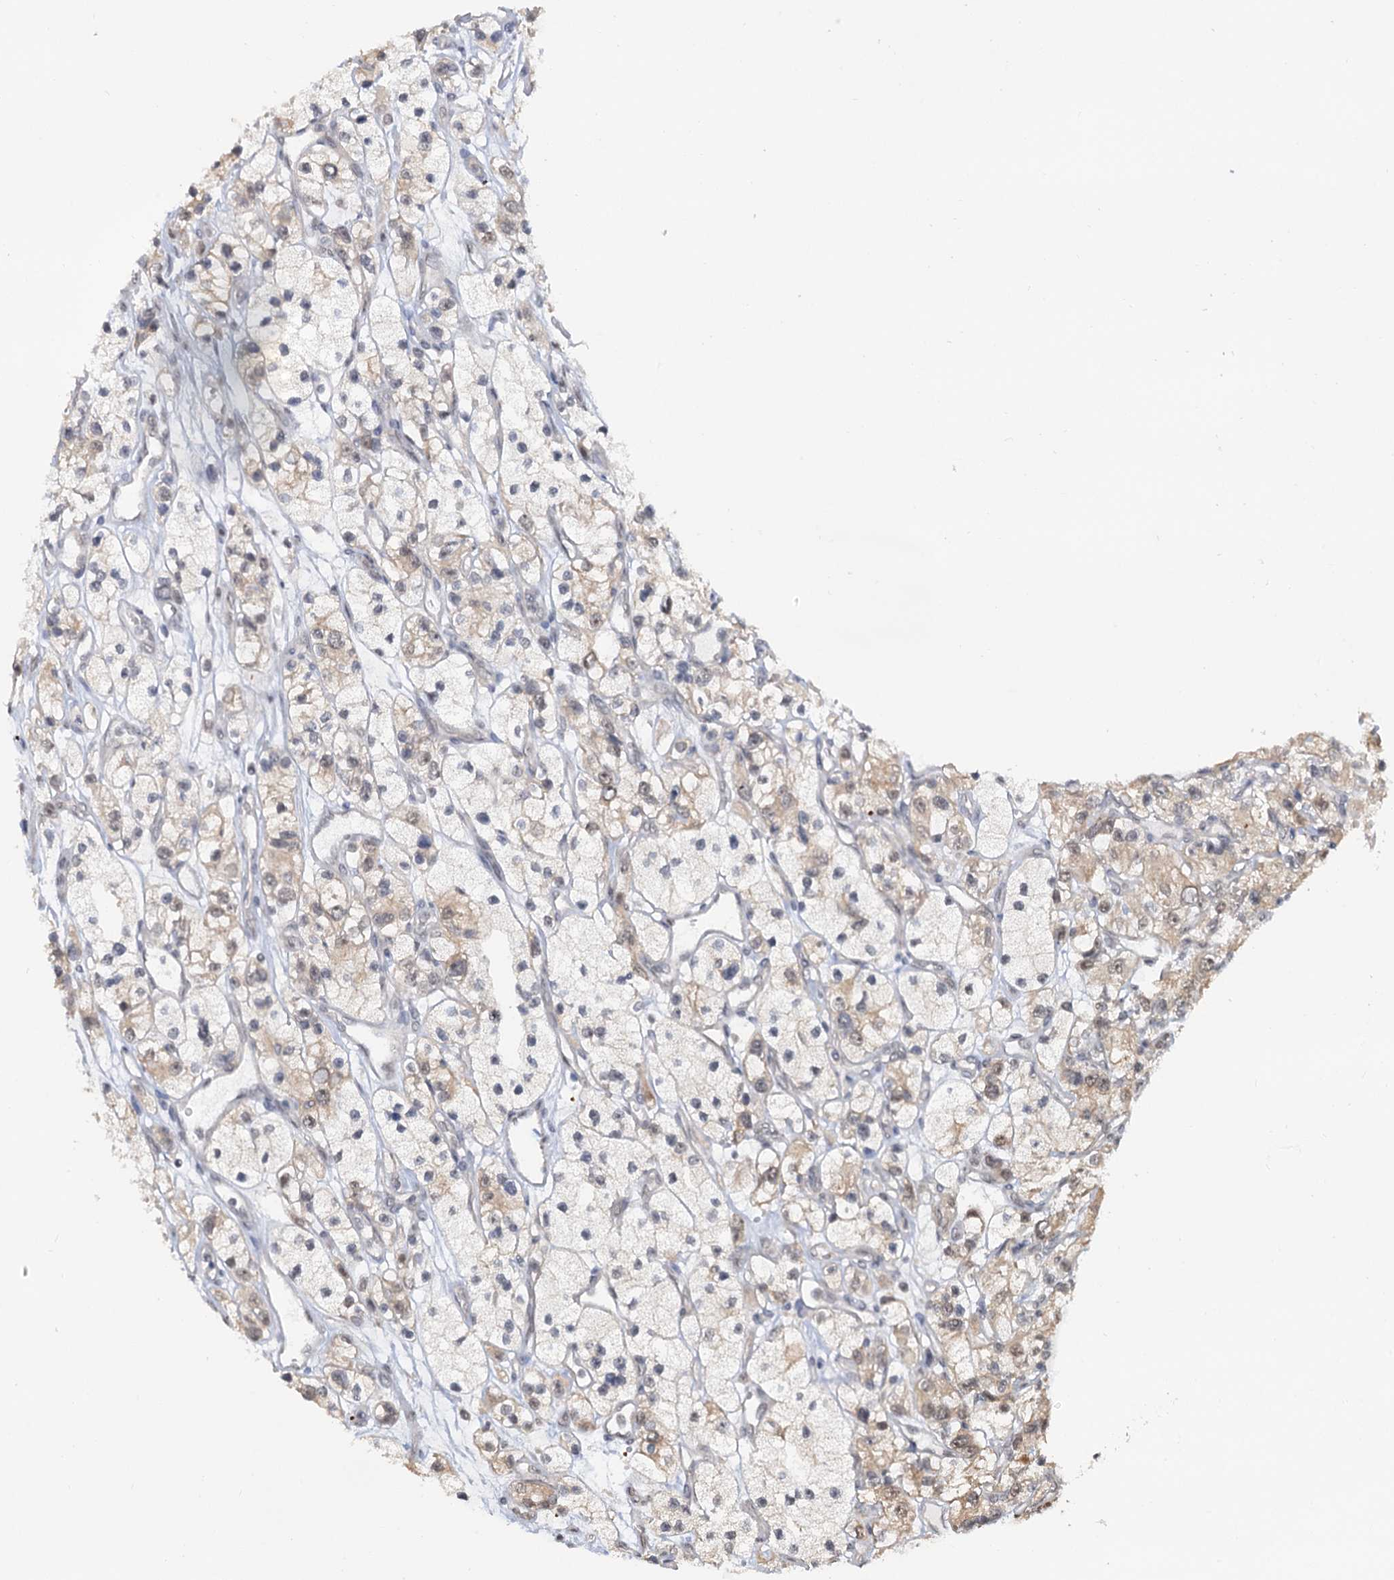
{"staining": {"intensity": "weak", "quantity": "25%-75%", "location": "cytoplasmic/membranous,nuclear"}, "tissue": "renal cancer", "cell_type": "Tumor cells", "image_type": "cancer", "snomed": [{"axis": "morphology", "description": "Adenocarcinoma, NOS"}, {"axis": "topography", "description": "Kidney"}], "caption": "This photomicrograph reveals IHC staining of human adenocarcinoma (renal), with low weak cytoplasmic/membranous and nuclear expression in approximately 25%-75% of tumor cells.", "gene": "NAT10", "patient": {"sex": "female", "age": 57}}